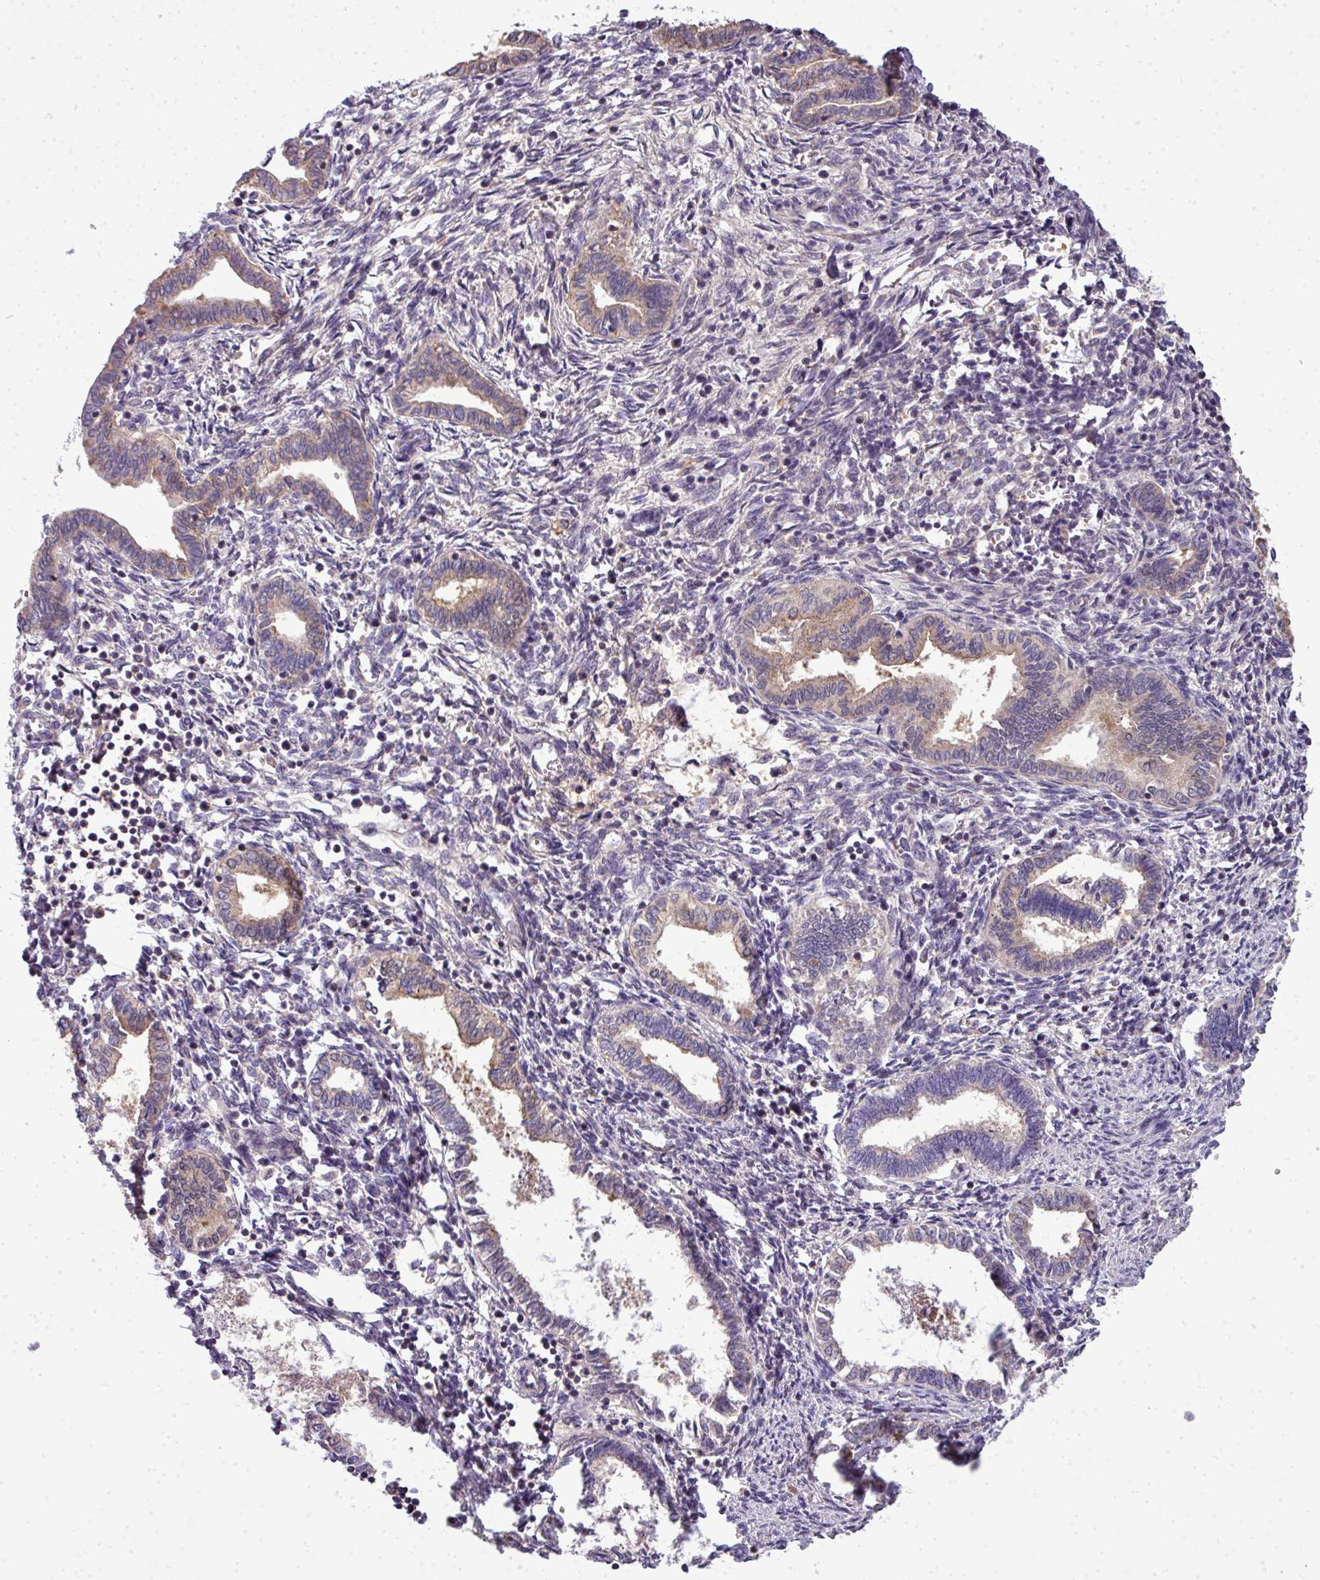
{"staining": {"intensity": "negative", "quantity": "none", "location": "none"}, "tissue": "endometrium", "cell_type": "Cells in endometrial stroma", "image_type": "normal", "snomed": [{"axis": "morphology", "description": "Normal tissue, NOS"}, {"axis": "topography", "description": "Endometrium"}], "caption": "Human endometrium stained for a protein using immunohistochemistry exhibits no positivity in cells in endometrial stroma.", "gene": "STAT5A", "patient": {"sex": "female", "age": 37}}